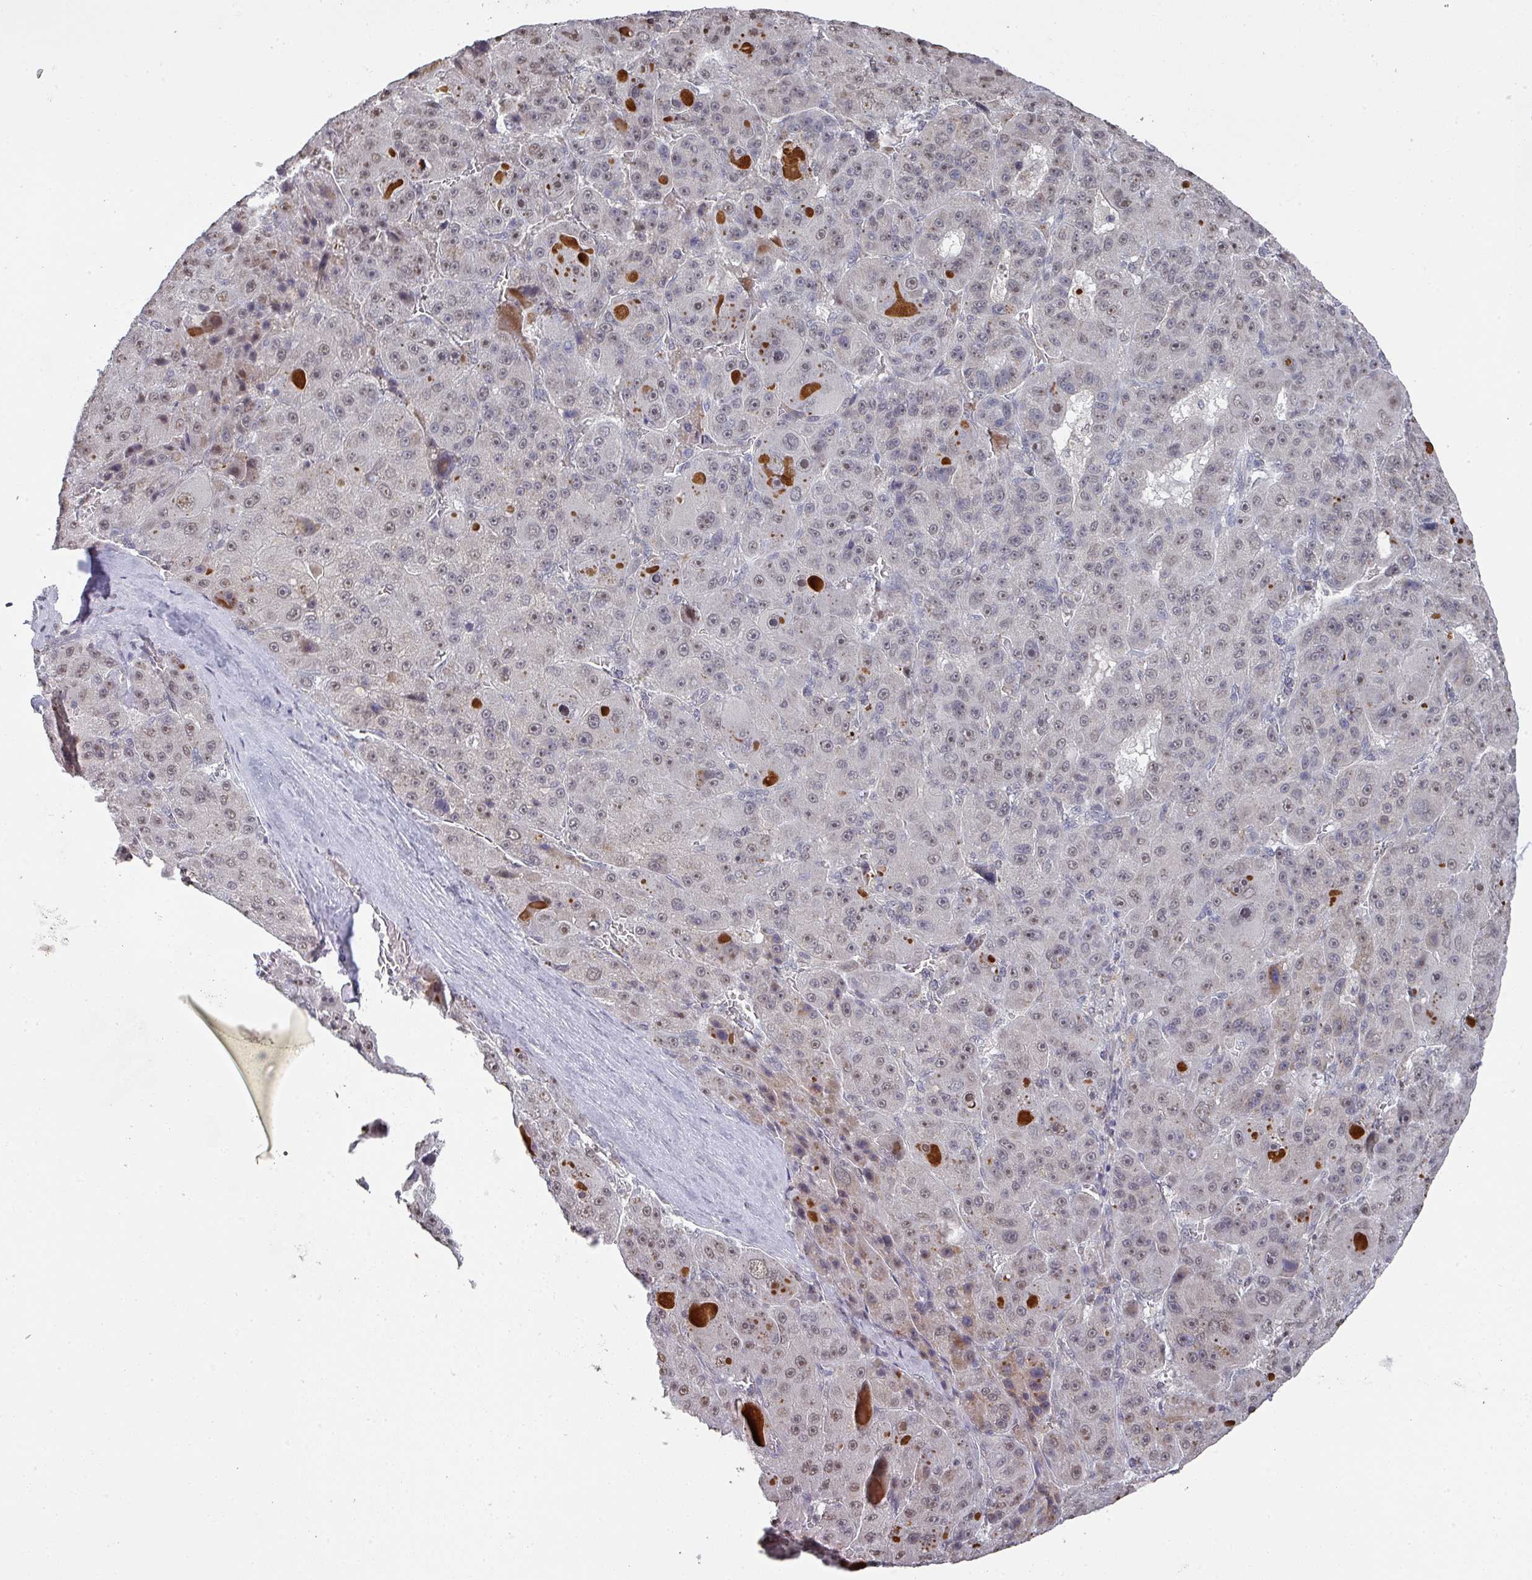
{"staining": {"intensity": "negative", "quantity": "none", "location": "none"}, "tissue": "liver cancer", "cell_type": "Tumor cells", "image_type": "cancer", "snomed": [{"axis": "morphology", "description": "Carcinoma, Hepatocellular, NOS"}, {"axis": "topography", "description": "Liver"}], "caption": "Tumor cells are negative for protein expression in human liver cancer (hepatocellular carcinoma).", "gene": "ZNF654", "patient": {"sex": "male", "age": 76}}